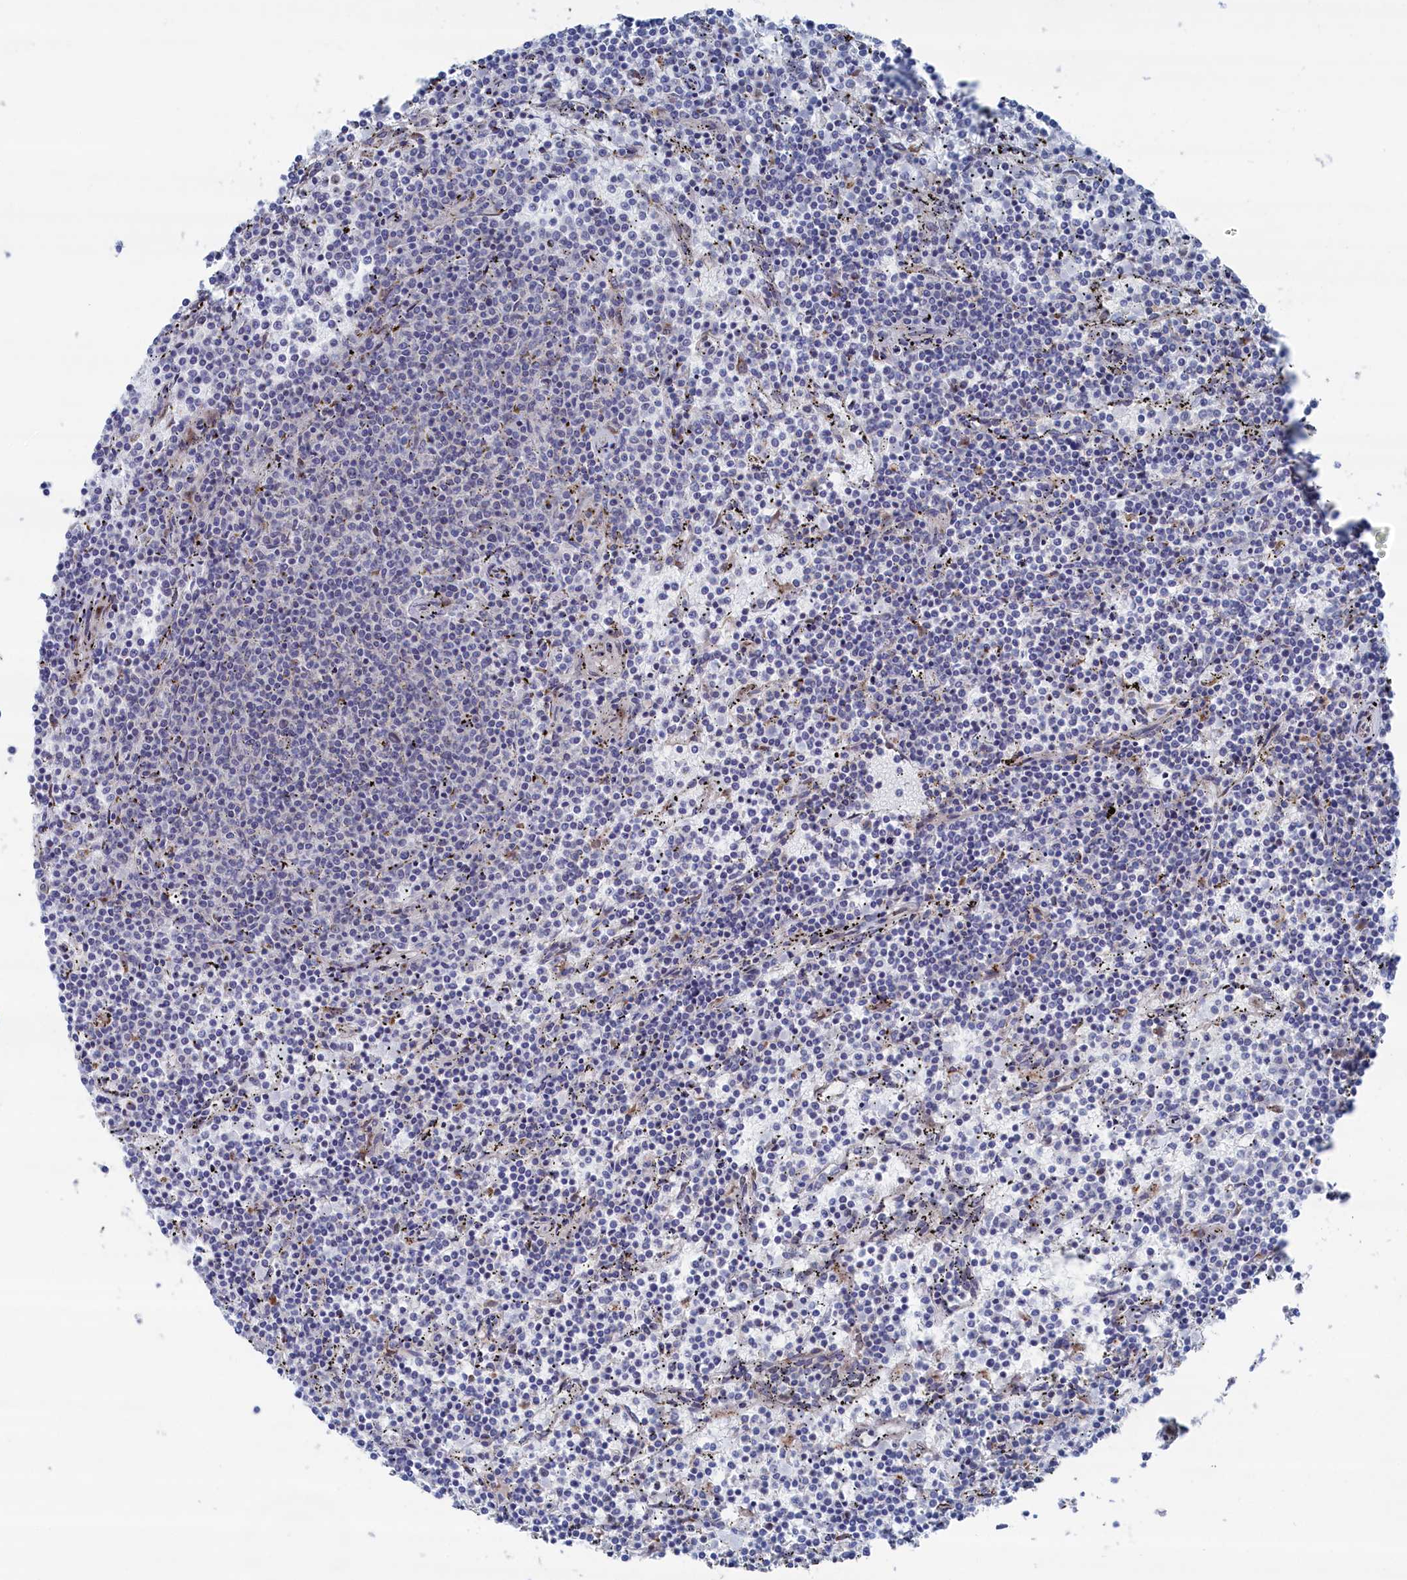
{"staining": {"intensity": "negative", "quantity": "none", "location": "none"}, "tissue": "lymphoma", "cell_type": "Tumor cells", "image_type": "cancer", "snomed": [{"axis": "morphology", "description": "Malignant lymphoma, non-Hodgkin's type, Low grade"}, {"axis": "topography", "description": "Spleen"}], "caption": "This is a photomicrograph of immunohistochemistry staining of lymphoma, which shows no expression in tumor cells. The staining was performed using DAB (3,3'-diaminobenzidine) to visualize the protein expression in brown, while the nuclei were stained in blue with hematoxylin (Magnification: 20x).", "gene": "IRX1", "patient": {"sex": "female", "age": 50}}